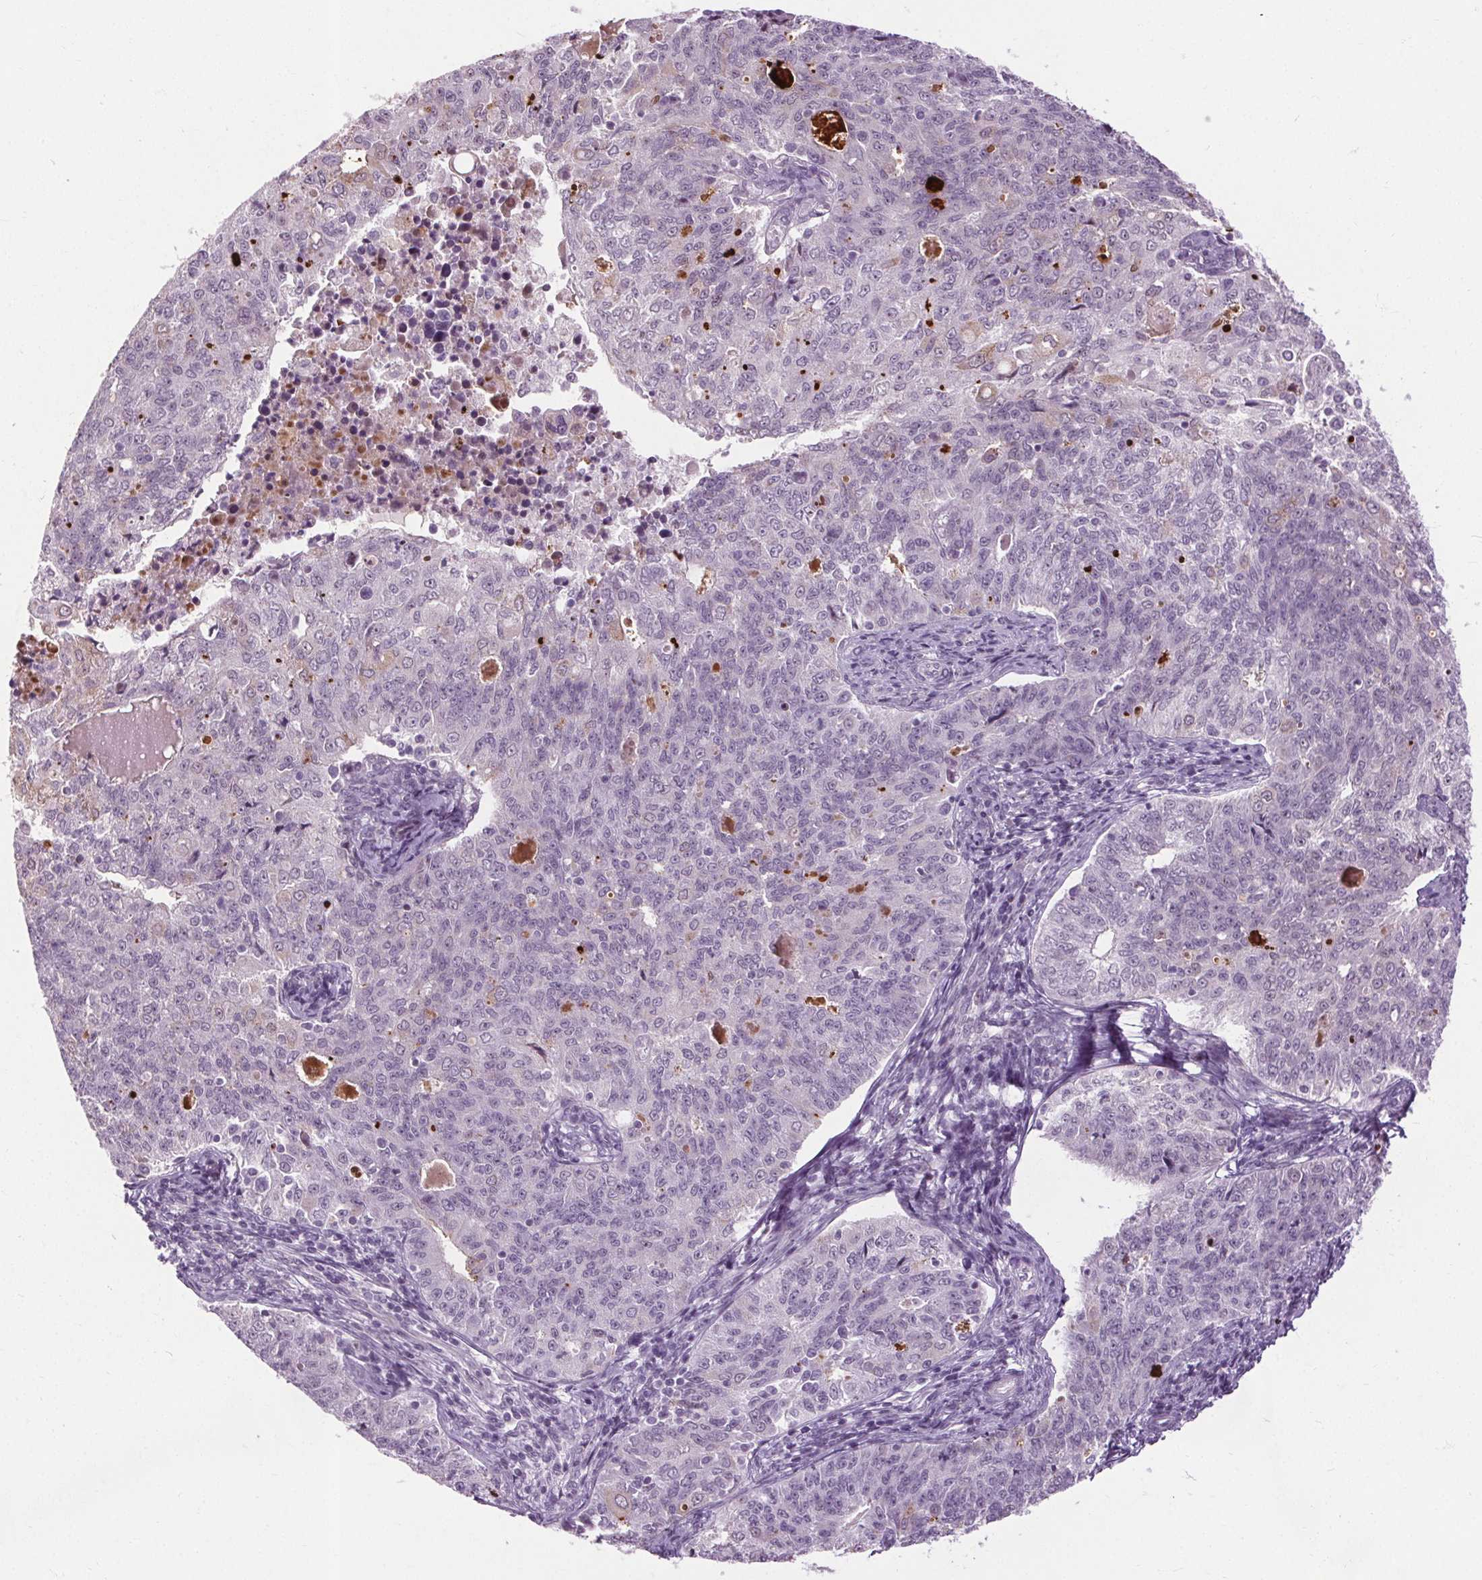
{"staining": {"intensity": "negative", "quantity": "none", "location": "none"}, "tissue": "endometrial cancer", "cell_type": "Tumor cells", "image_type": "cancer", "snomed": [{"axis": "morphology", "description": "Adenocarcinoma, NOS"}, {"axis": "topography", "description": "Endometrium"}], "caption": "Tumor cells show no significant expression in adenocarcinoma (endometrial).", "gene": "CEBPA", "patient": {"sex": "female", "age": 43}}